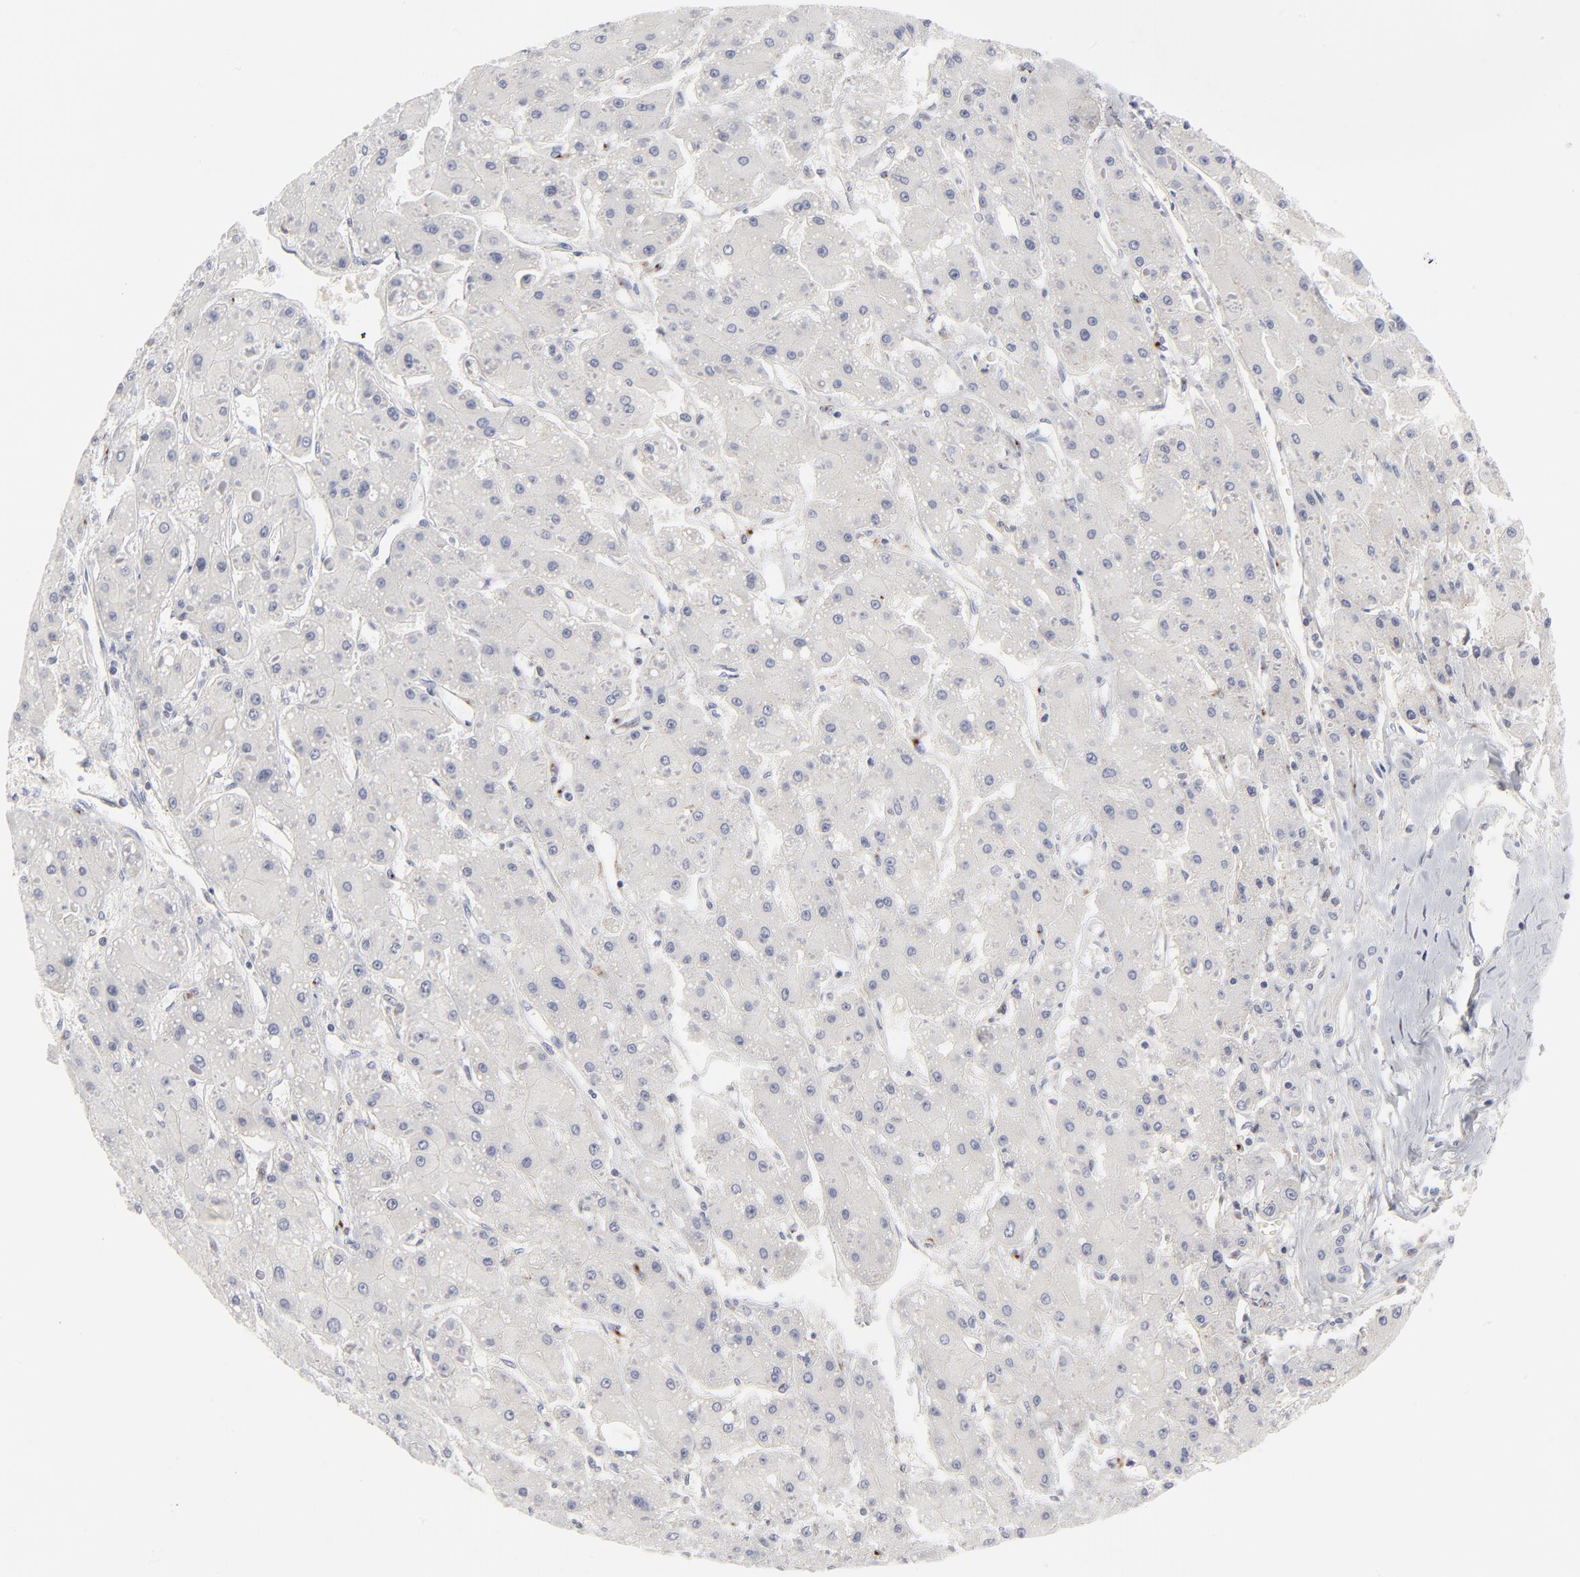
{"staining": {"intensity": "negative", "quantity": "none", "location": "none"}, "tissue": "liver cancer", "cell_type": "Tumor cells", "image_type": "cancer", "snomed": [{"axis": "morphology", "description": "Carcinoma, Hepatocellular, NOS"}, {"axis": "topography", "description": "Liver"}], "caption": "Tumor cells are negative for brown protein staining in hepatocellular carcinoma (liver).", "gene": "AURKA", "patient": {"sex": "female", "age": 52}}